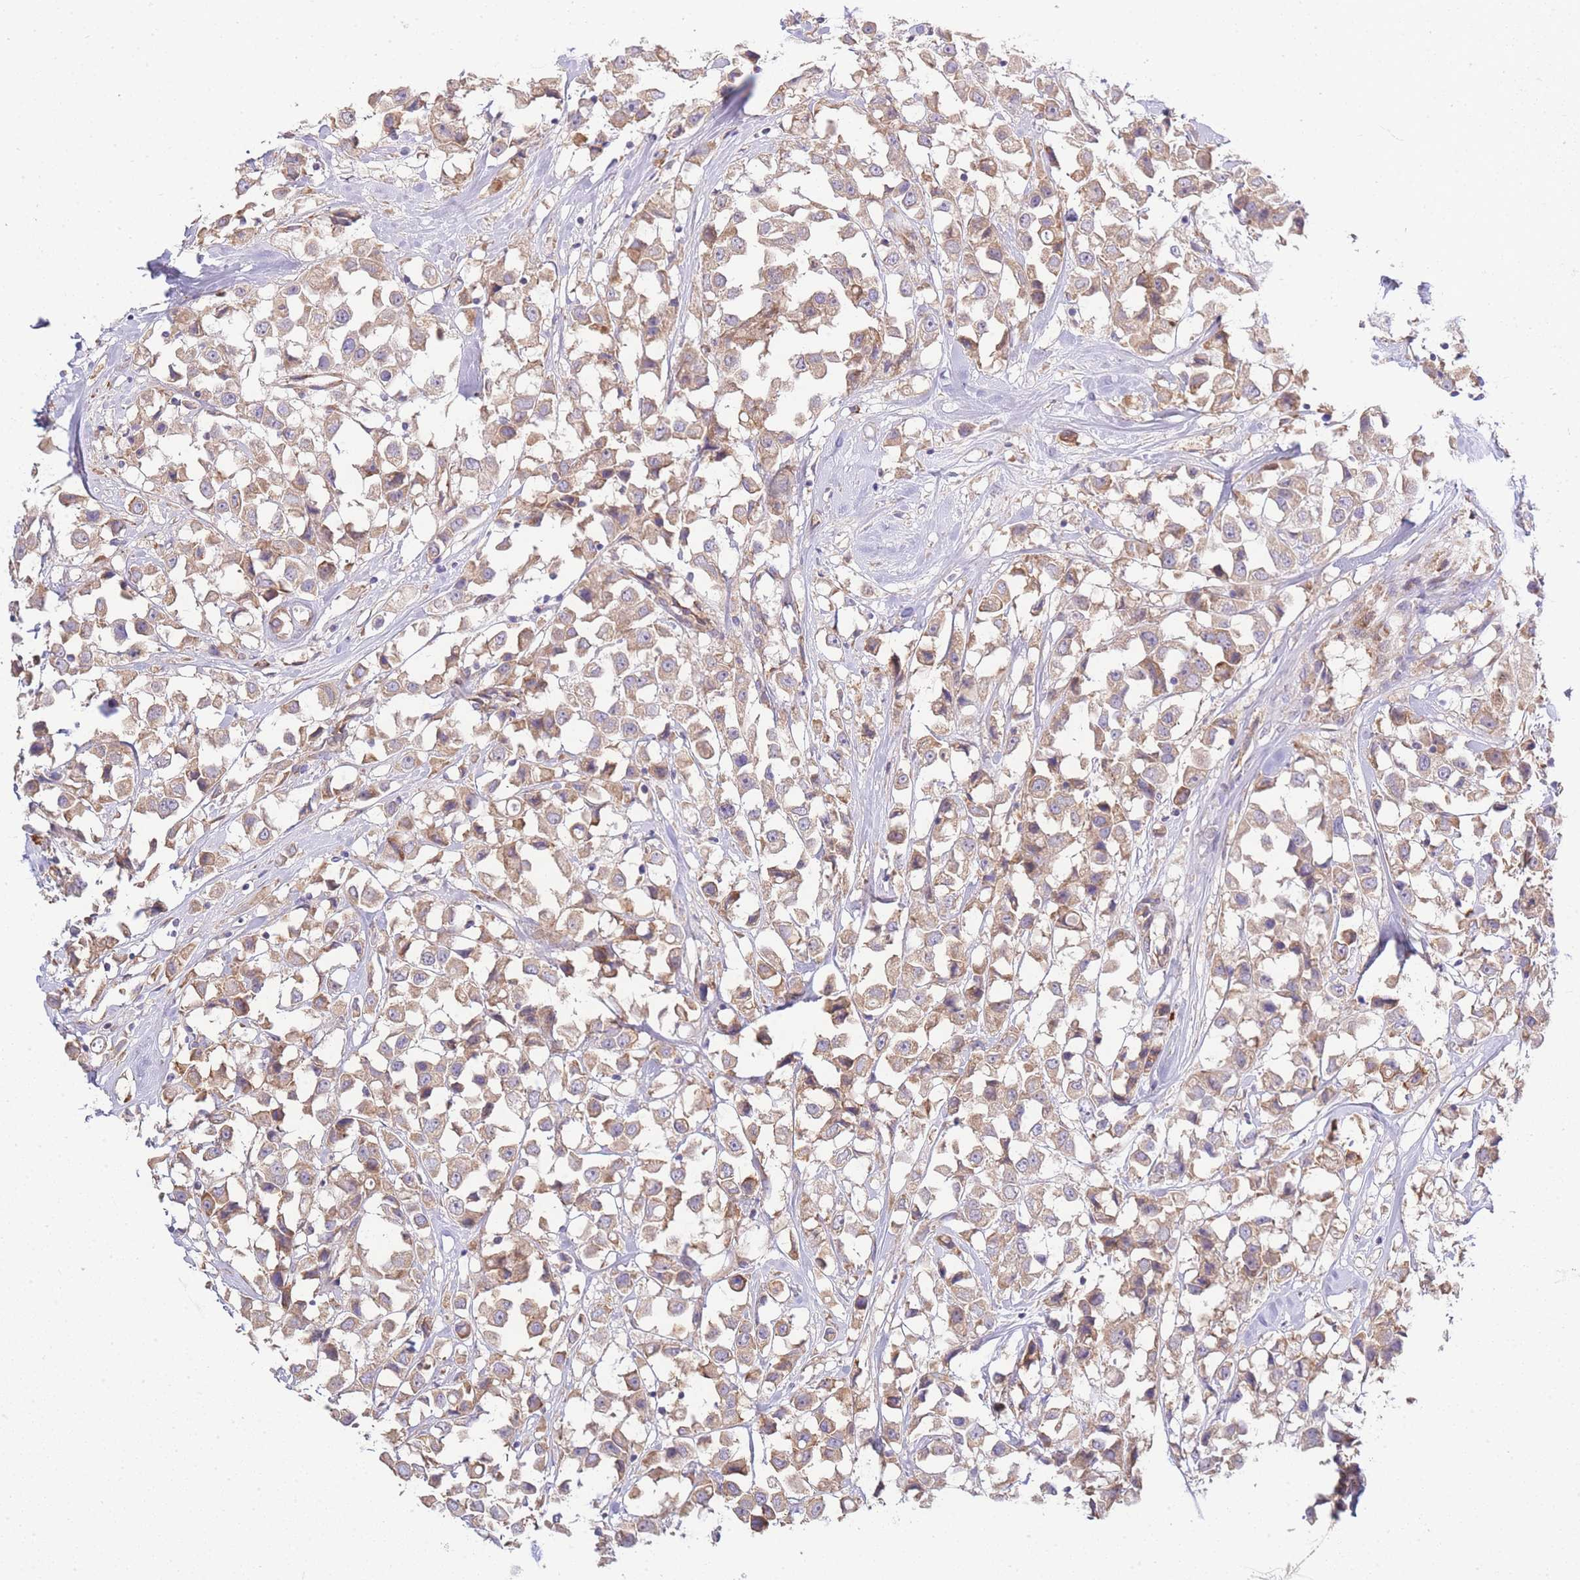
{"staining": {"intensity": "moderate", "quantity": ">75%", "location": "cytoplasmic/membranous"}, "tissue": "breast cancer", "cell_type": "Tumor cells", "image_type": "cancer", "snomed": [{"axis": "morphology", "description": "Duct carcinoma"}, {"axis": "topography", "description": "Breast"}], "caption": "DAB (3,3'-diaminobenzidine) immunohistochemical staining of breast cancer demonstrates moderate cytoplasmic/membranous protein expression in about >75% of tumor cells.", "gene": "BEX1", "patient": {"sex": "female", "age": 61}}